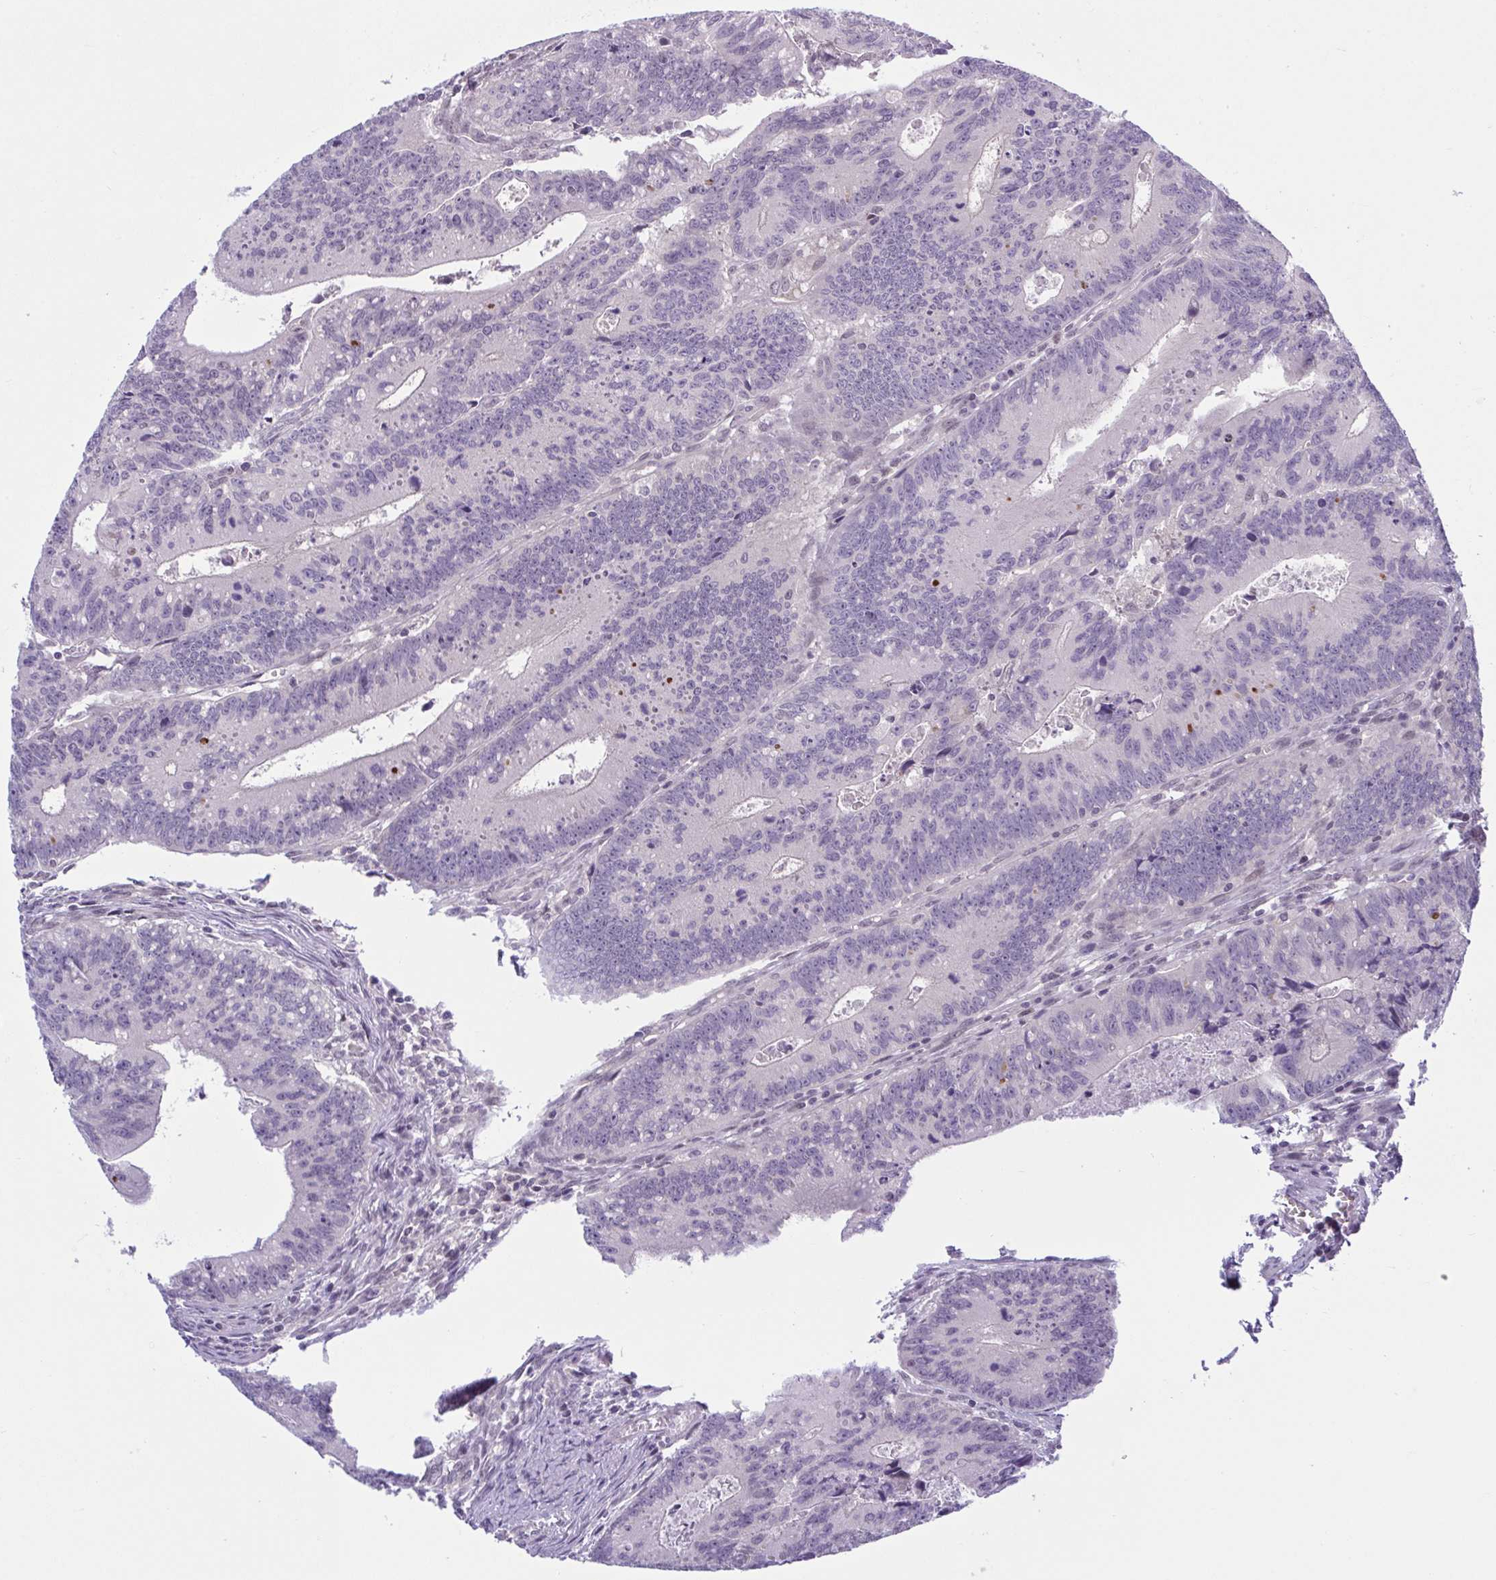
{"staining": {"intensity": "negative", "quantity": "none", "location": "none"}, "tissue": "colorectal cancer", "cell_type": "Tumor cells", "image_type": "cancer", "snomed": [{"axis": "morphology", "description": "Adenocarcinoma, NOS"}, {"axis": "topography", "description": "Rectum"}], "caption": "High power microscopy histopathology image of an immunohistochemistry image of colorectal cancer, revealing no significant positivity in tumor cells.", "gene": "TTC7B", "patient": {"sex": "female", "age": 81}}